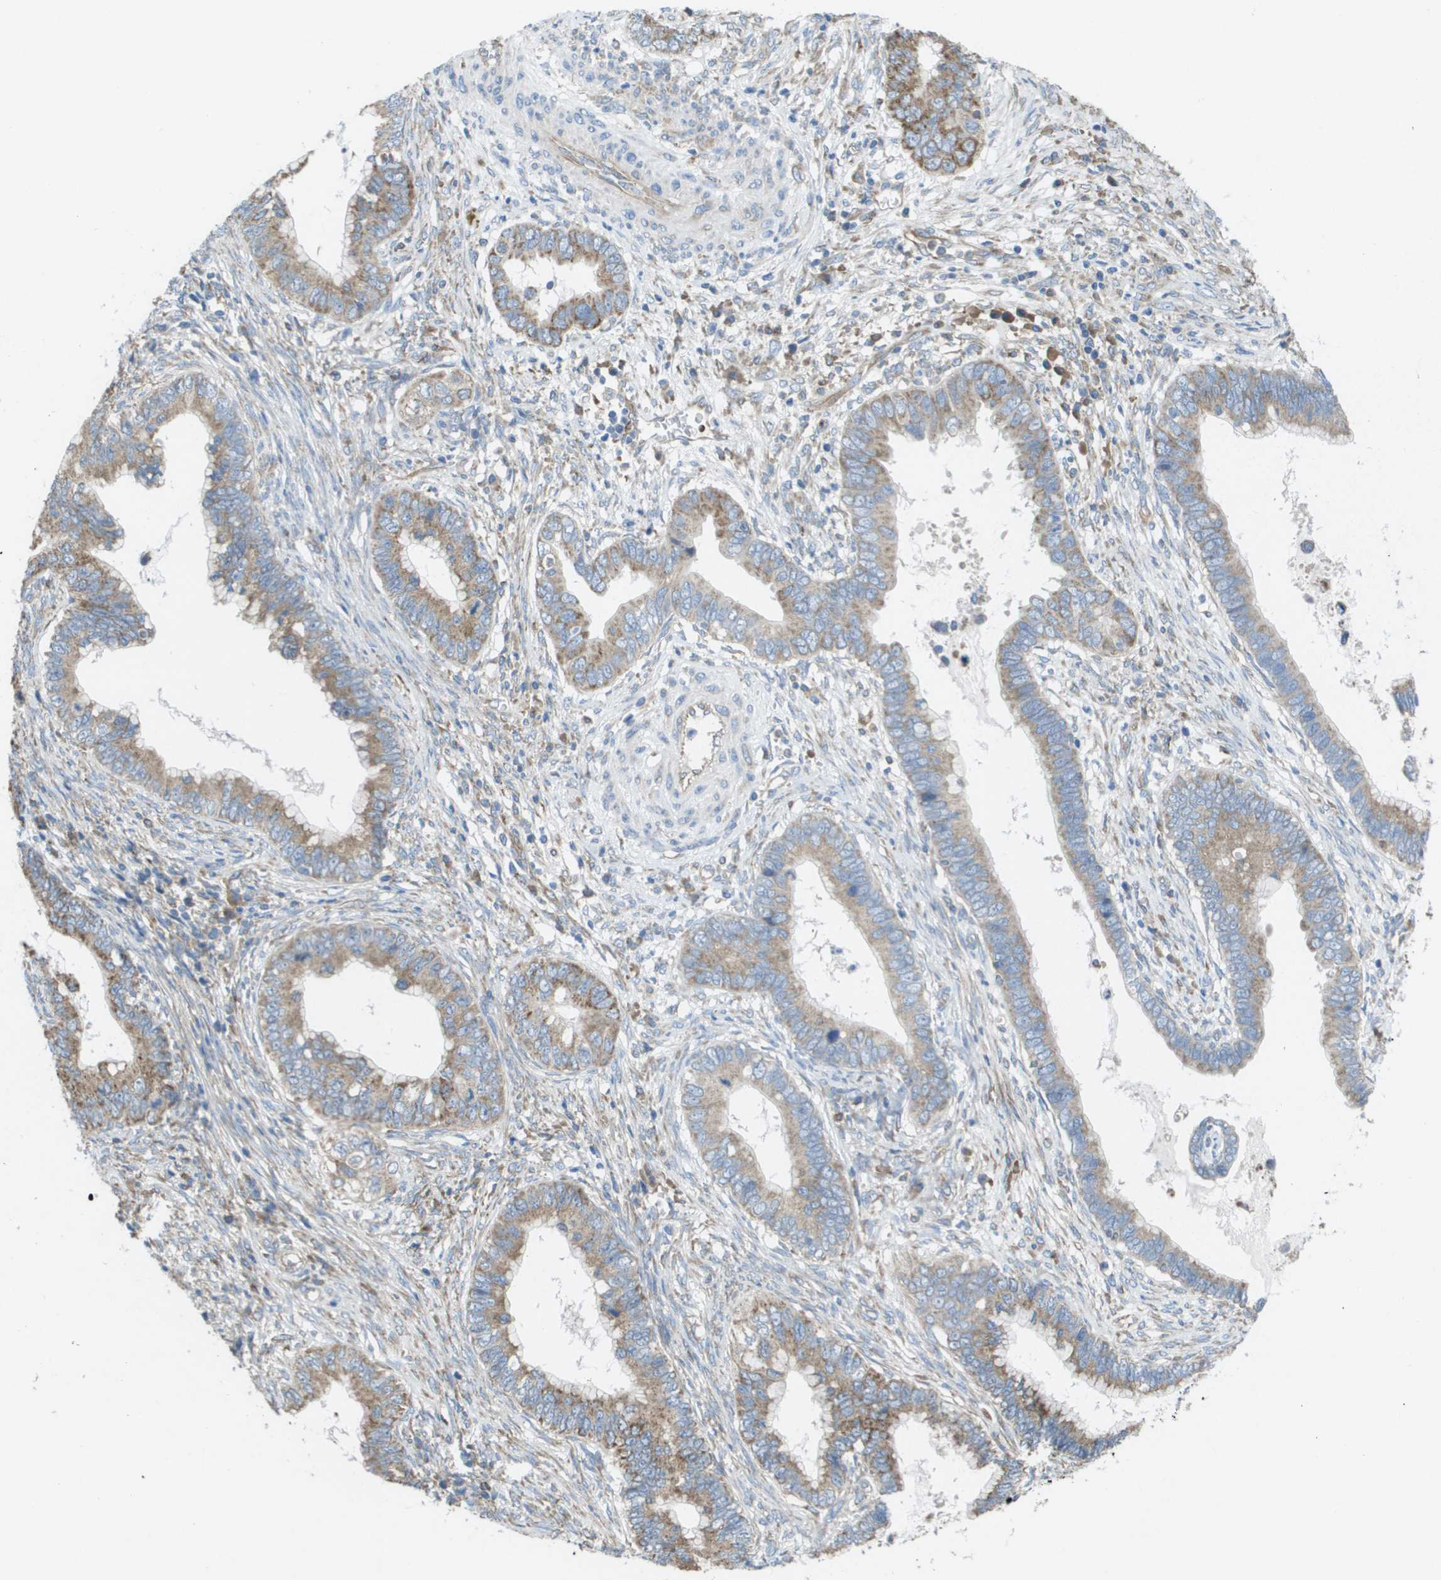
{"staining": {"intensity": "moderate", "quantity": ">75%", "location": "cytoplasmic/membranous"}, "tissue": "cervical cancer", "cell_type": "Tumor cells", "image_type": "cancer", "snomed": [{"axis": "morphology", "description": "Adenocarcinoma, NOS"}, {"axis": "topography", "description": "Cervix"}], "caption": "Cervical cancer (adenocarcinoma) stained for a protein (brown) reveals moderate cytoplasmic/membranous positive positivity in approximately >75% of tumor cells.", "gene": "CLCN2", "patient": {"sex": "female", "age": 44}}